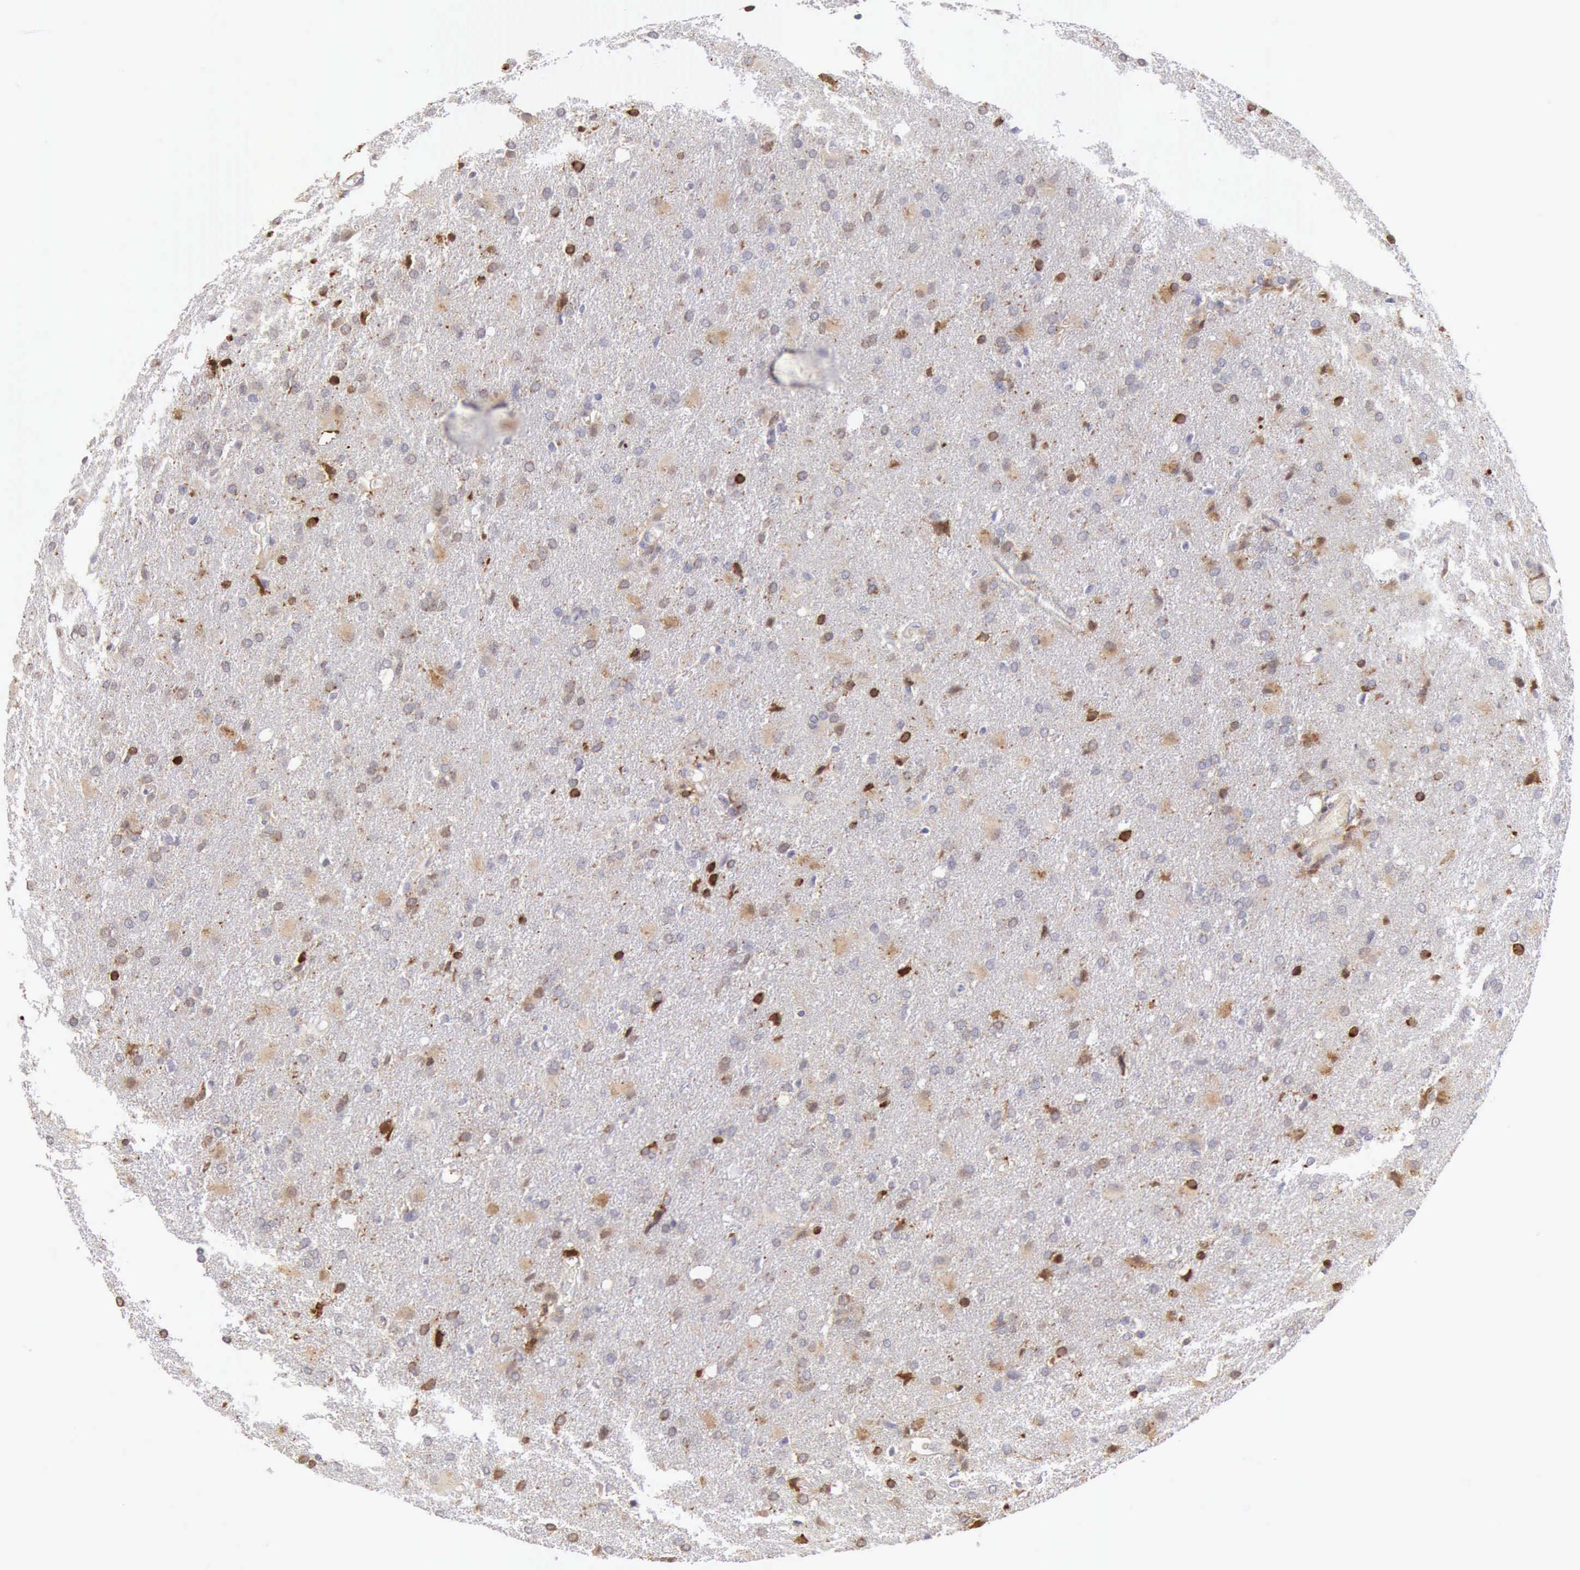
{"staining": {"intensity": "negative", "quantity": "none", "location": "none"}, "tissue": "glioma", "cell_type": "Tumor cells", "image_type": "cancer", "snomed": [{"axis": "morphology", "description": "Glioma, malignant, High grade"}, {"axis": "topography", "description": "Brain"}], "caption": "This is an immunohistochemistry micrograph of human glioma. There is no positivity in tumor cells.", "gene": "RNASE1", "patient": {"sex": "male", "age": 68}}